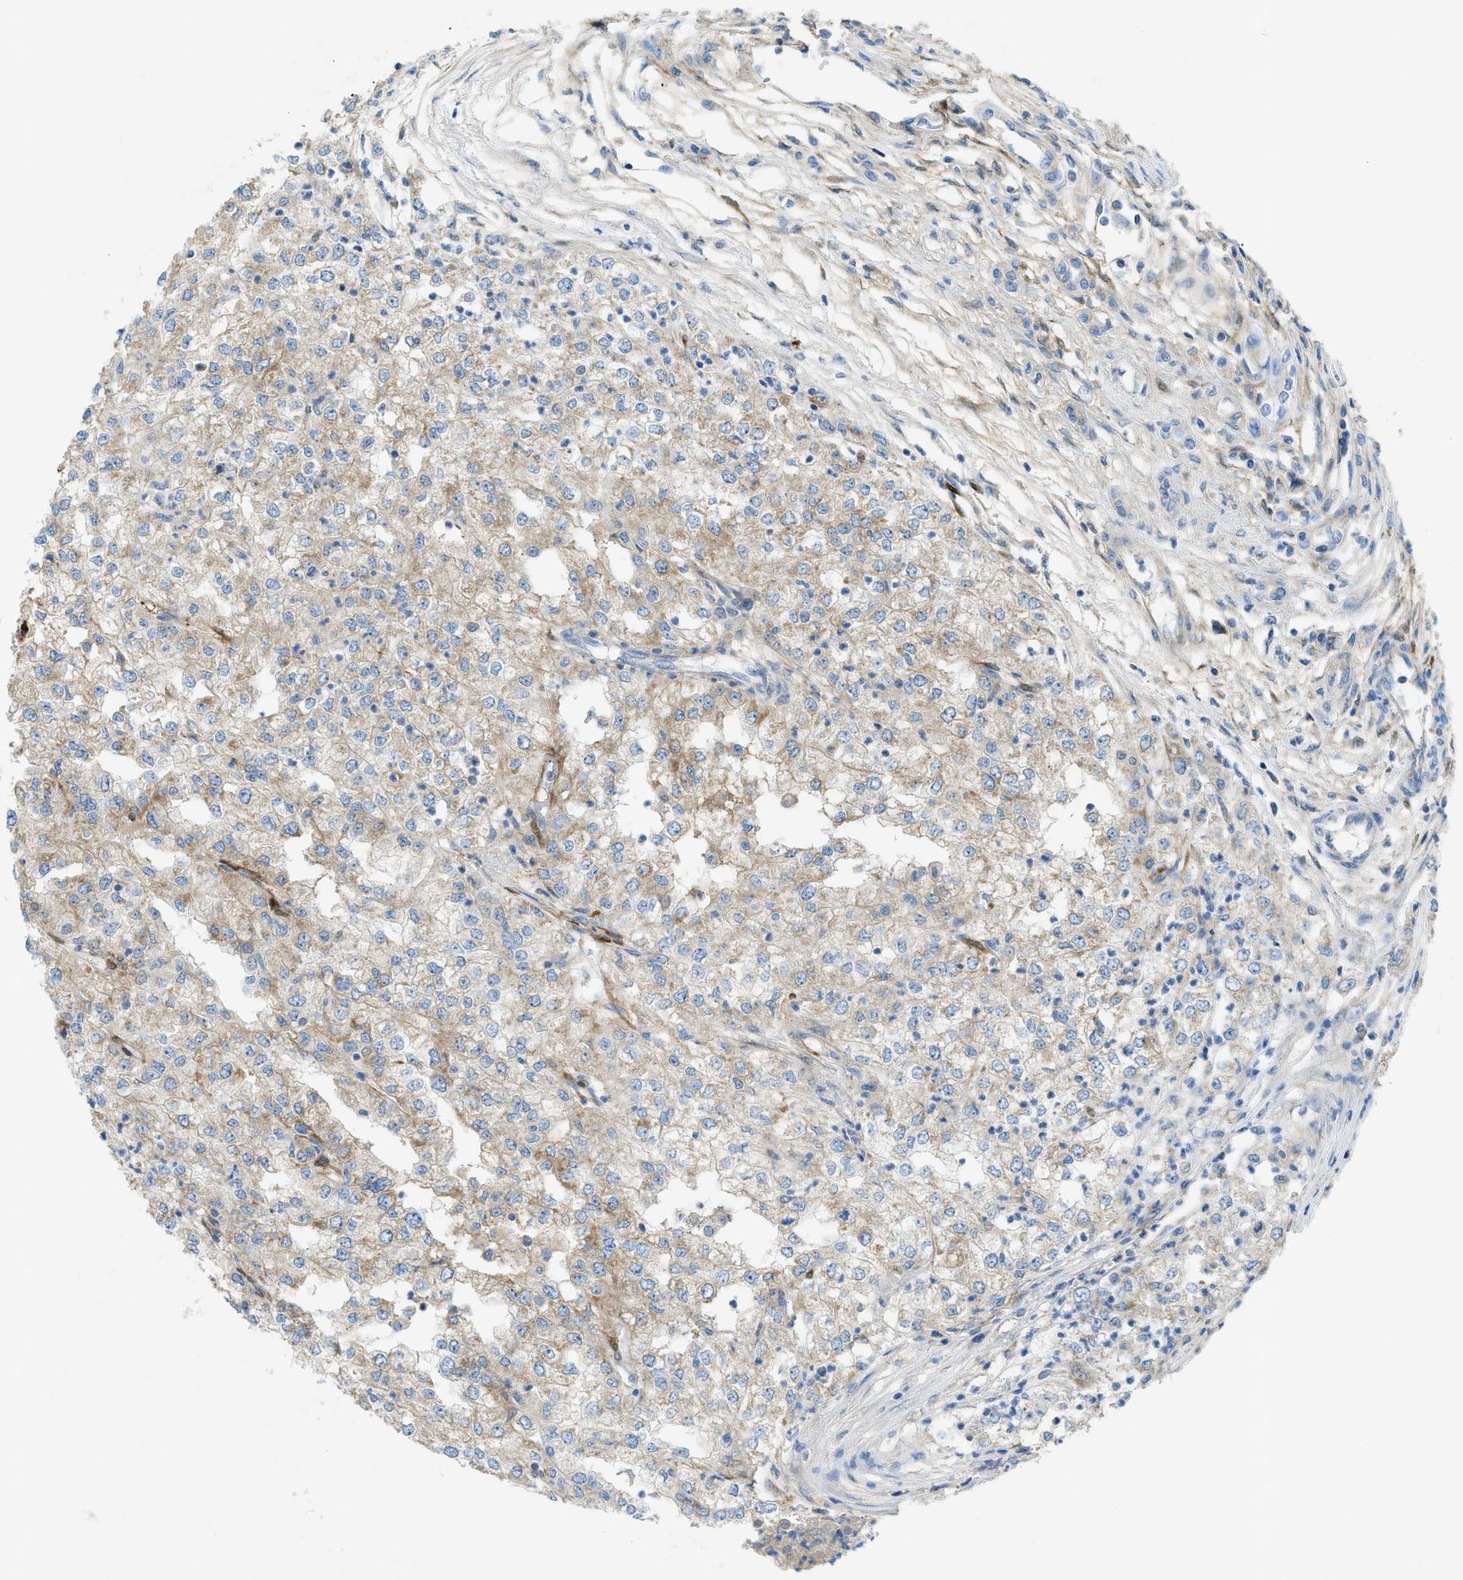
{"staining": {"intensity": "weak", "quantity": ">75%", "location": "cytoplasmic/membranous"}, "tissue": "renal cancer", "cell_type": "Tumor cells", "image_type": "cancer", "snomed": [{"axis": "morphology", "description": "Adenocarcinoma, NOS"}, {"axis": "topography", "description": "Kidney"}], "caption": "Protein staining of renal cancer tissue shows weak cytoplasmic/membranous expression in about >75% of tumor cells.", "gene": "CYGB", "patient": {"sex": "female", "age": 54}}